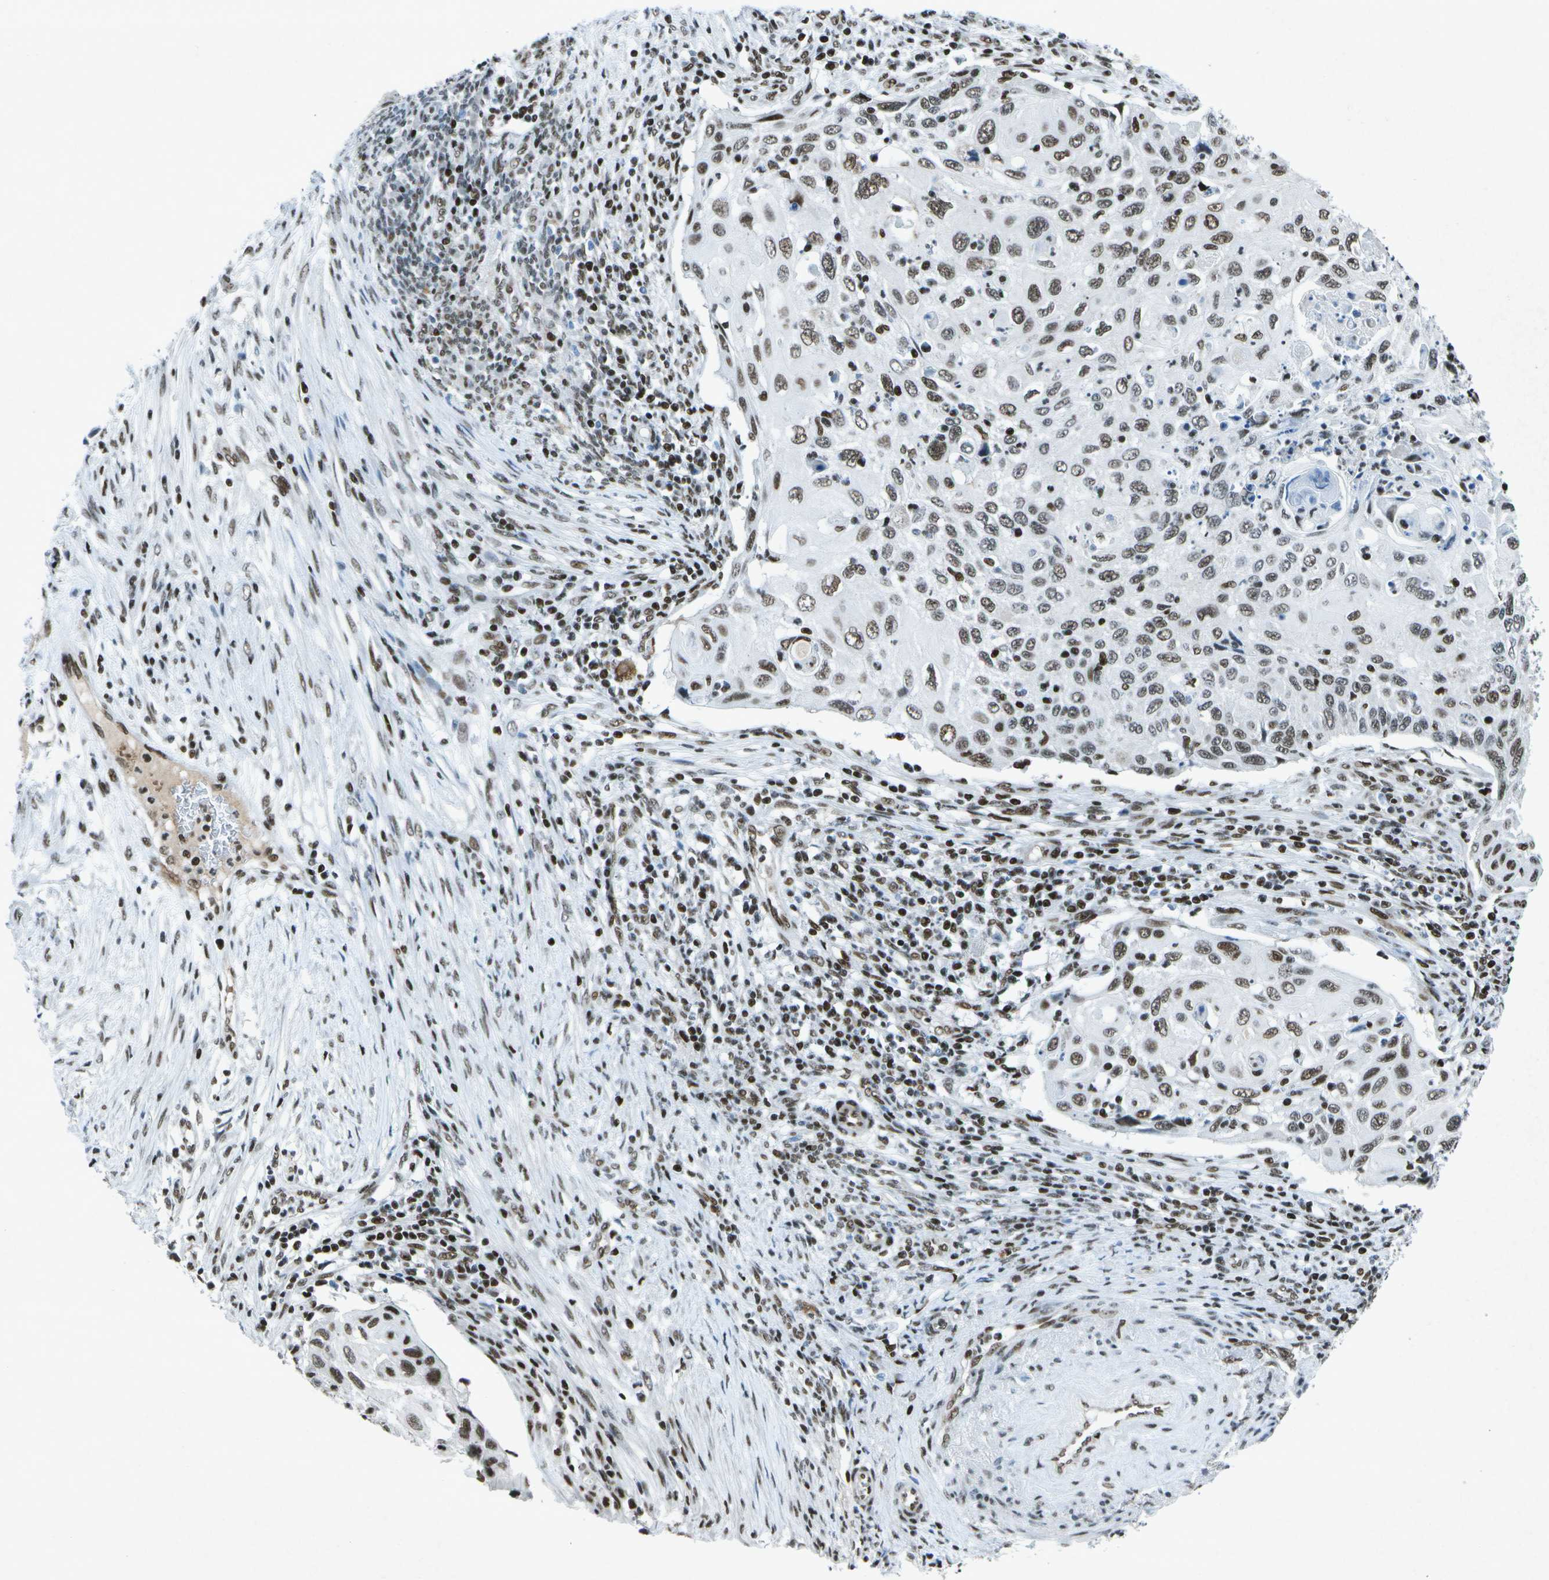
{"staining": {"intensity": "moderate", "quantity": ">75%", "location": "nuclear"}, "tissue": "cervical cancer", "cell_type": "Tumor cells", "image_type": "cancer", "snomed": [{"axis": "morphology", "description": "Squamous cell carcinoma, NOS"}, {"axis": "topography", "description": "Cervix"}], "caption": "Squamous cell carcinoma (cervical) stained for a protein (brown) displays moderate nuclear positive positivity in about >75% of tumor cells.", "gene": "MTA2", "patient": {"sex": "female", "age": 70}}